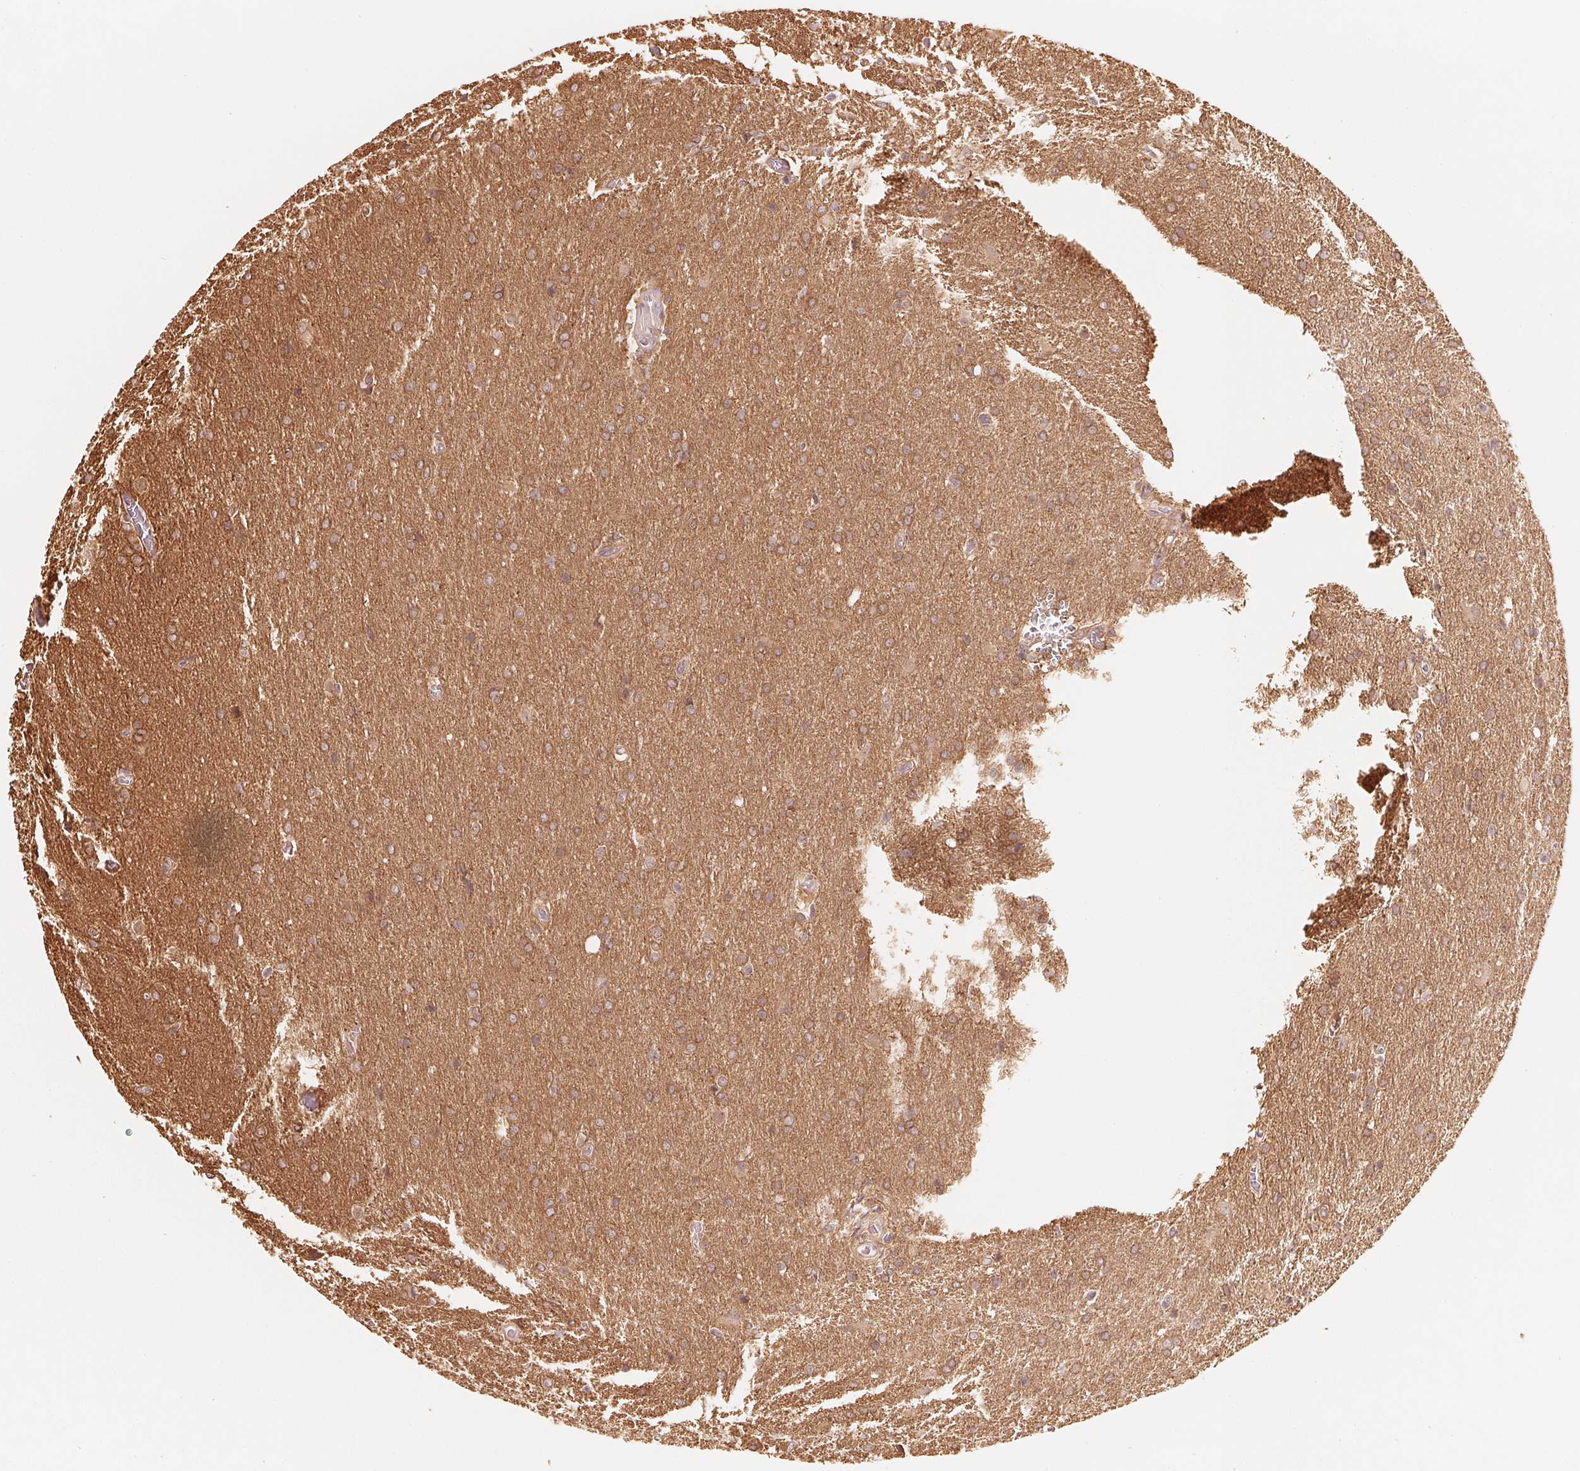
{"staining": {"intensity": "moderate", "quantity": ">75%", "location": "cytoplasmic/membranous"}, "tissue": "glioma", "cell_type": "Tumor cells", "image_type": "cancer", "snomed": [{"axis": "morphology", "description": "Glioma, malignant, High grade"}, {"axis": "topography", "description": "Brain"}], "caption": "The immunohistochemical stain shows moderate cytoplasmic/membranous staining in tumor cells of glioma tissue.", "gene": "PRKN", "patient": {"sex": "male", "age": 68}}